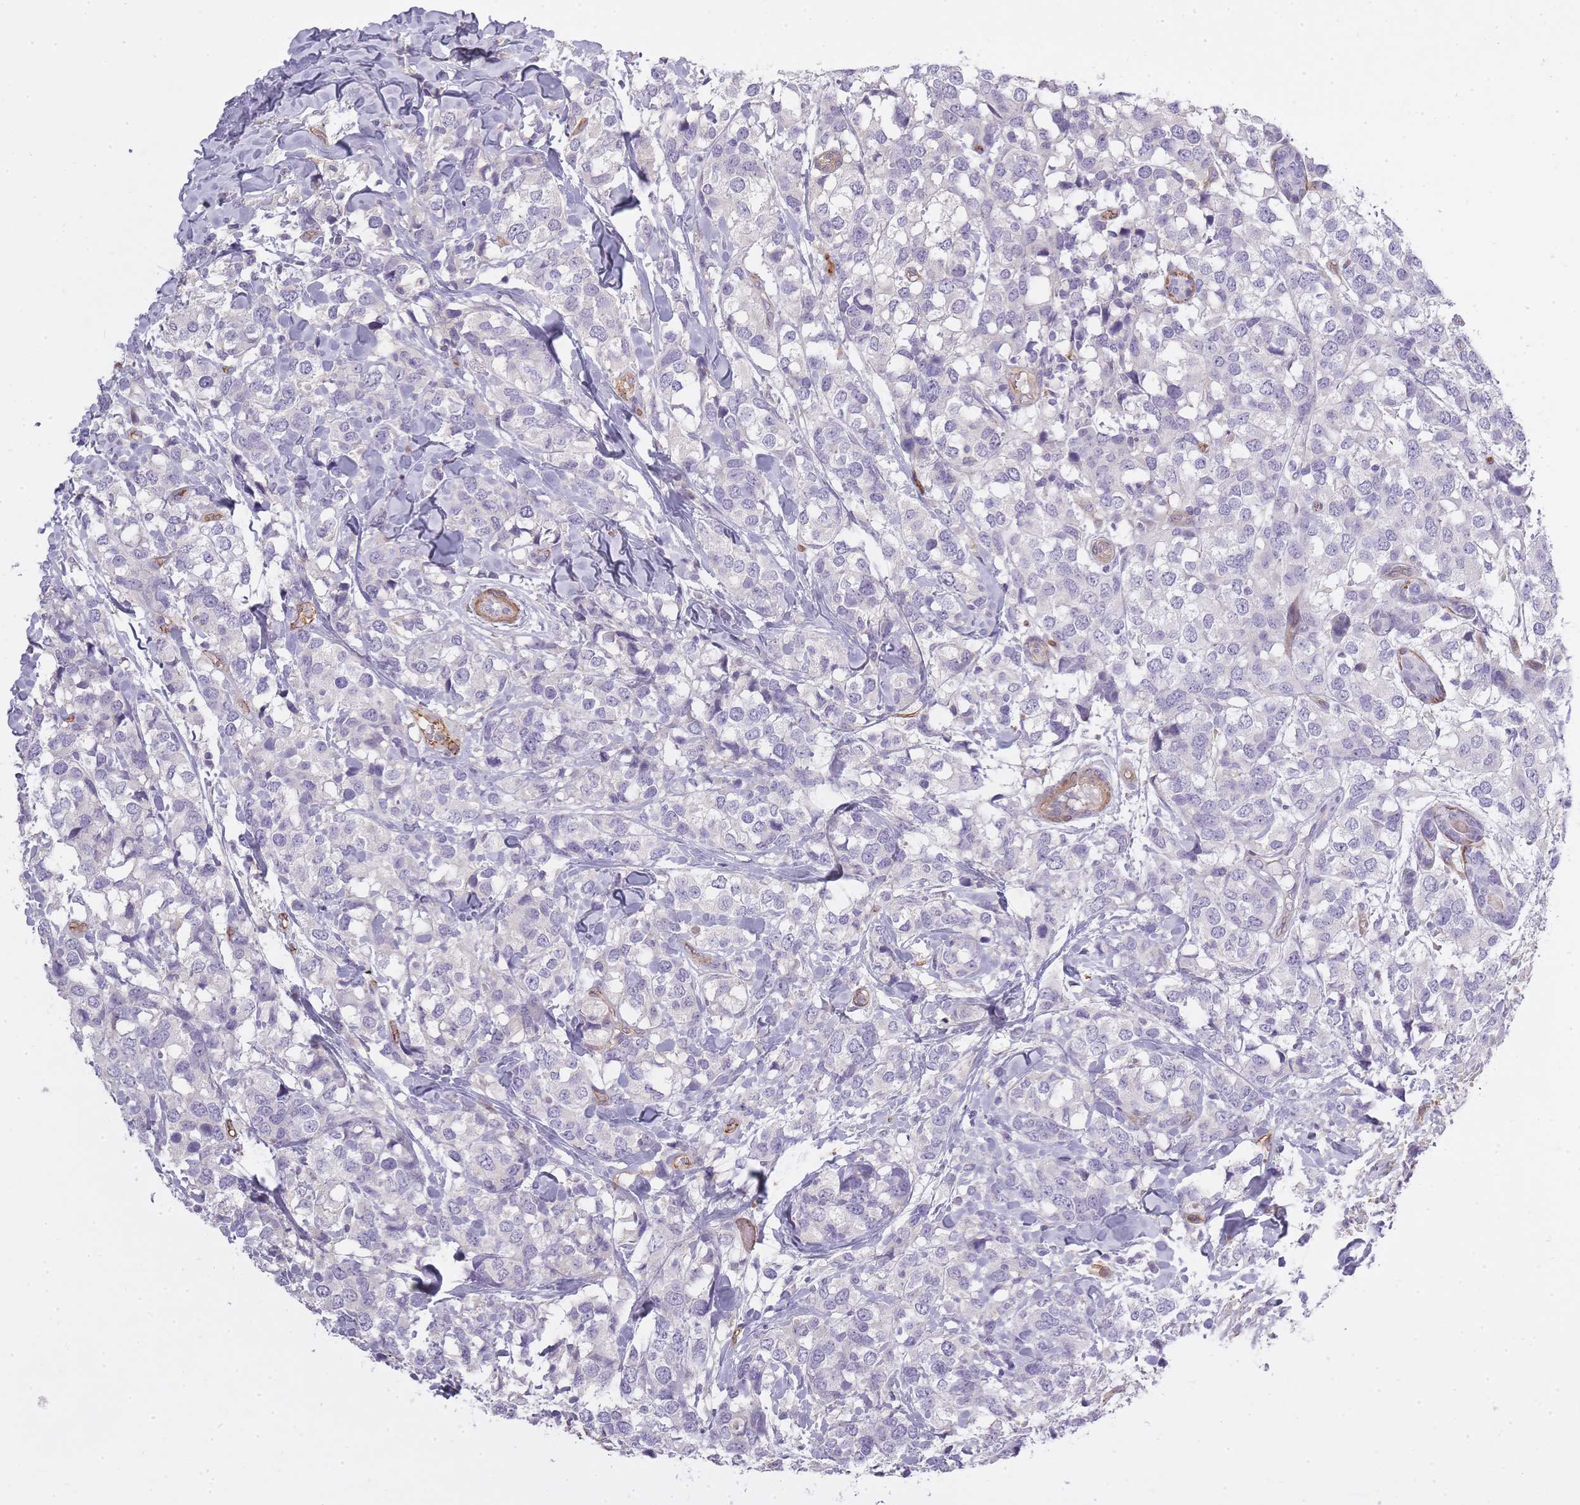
{"staining": {"intensity": "negative", "quantity": "none", "location": "none"}, "tissue": "breast cancer", "cell_type": "Tumor cells", "image_type": "cancer", "snomed": [{"axis": "morphology", "description": "Lobular carcinoma"}, {"axis": "topography", "description": "Breast"}], "caption": "IHC histopathology image of neoplastic tissue: human lobular carcinoma (breast) stained with DAB exhibits no significant protein positivity in tumor cells.", "gene": "SLC8A2", "patient": {"sex": "female", "age": 59}}